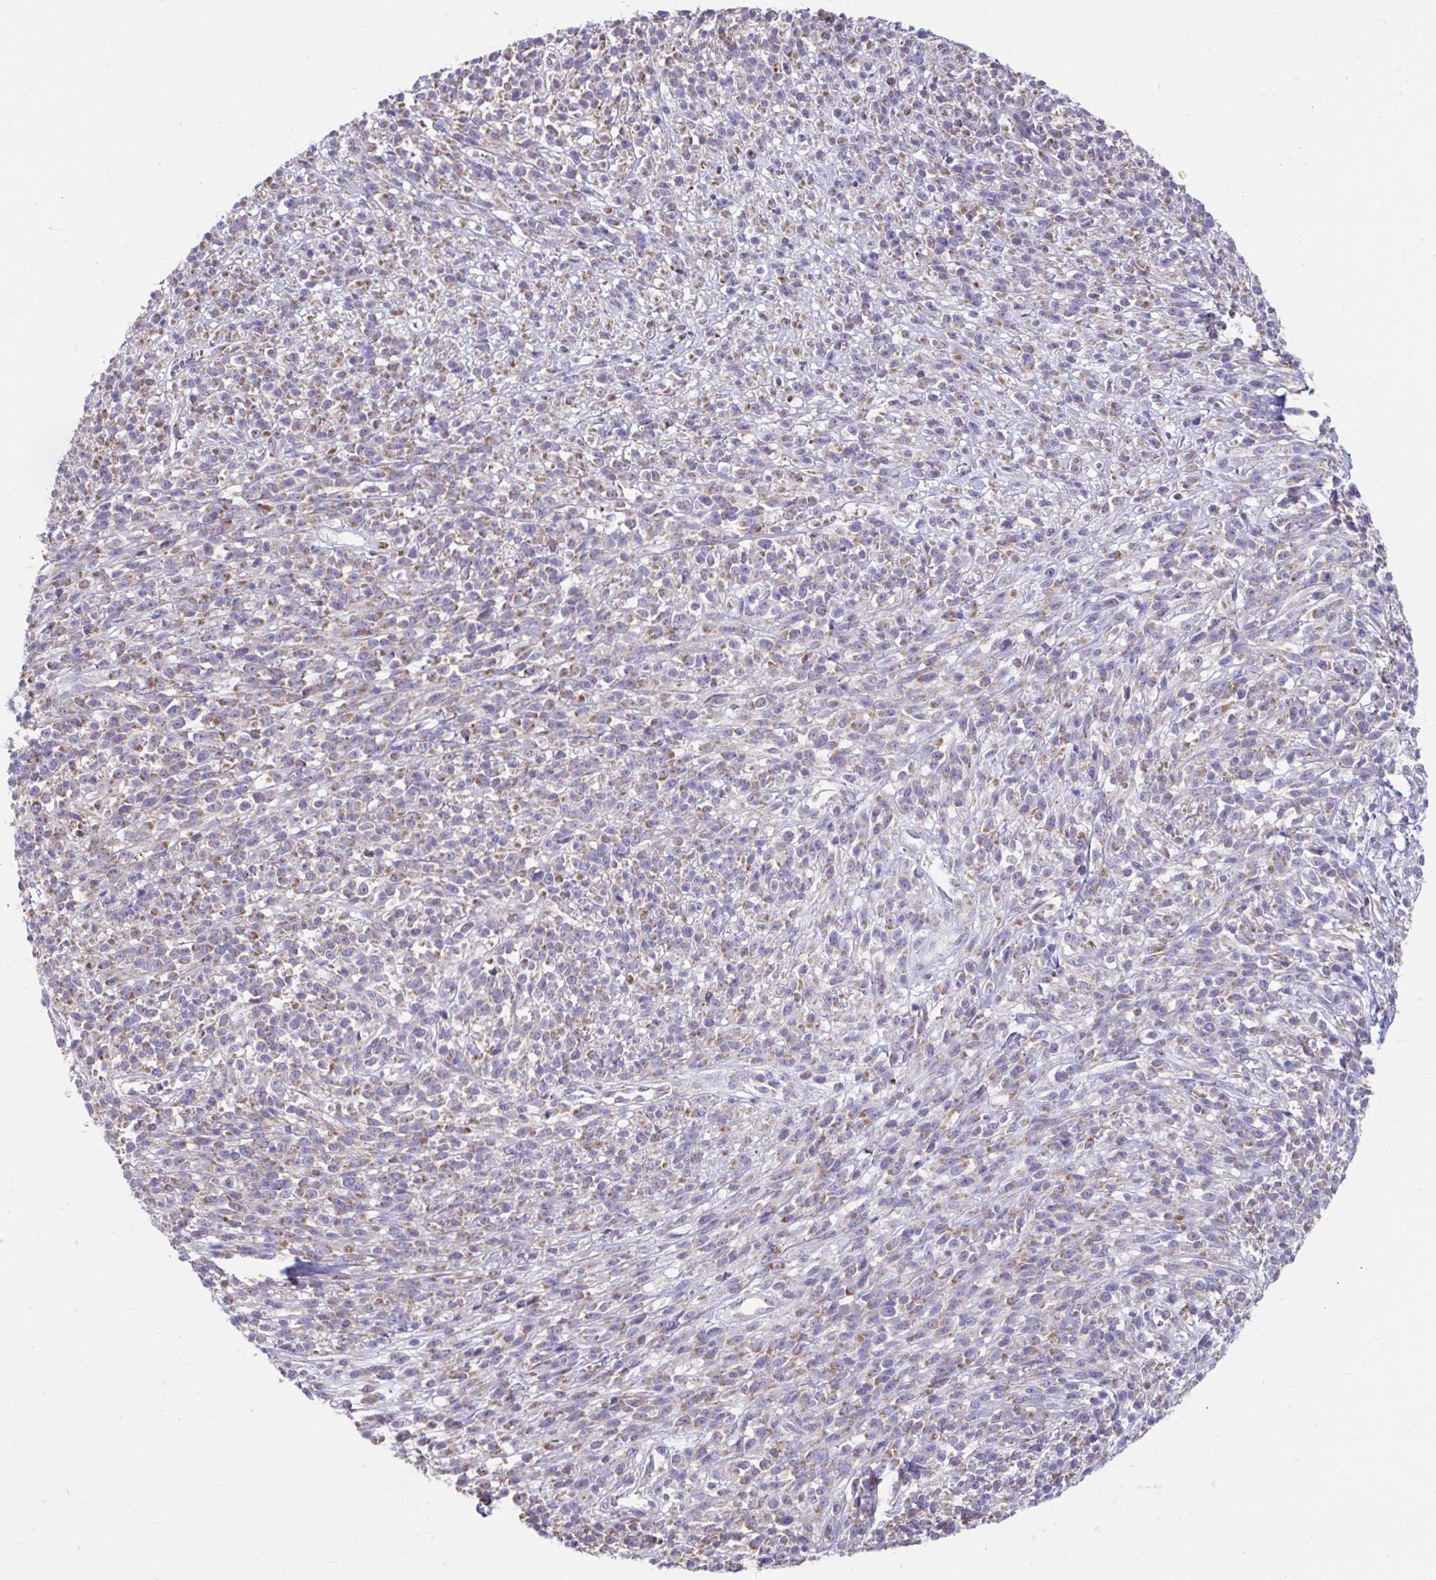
{"staining": {"intensity": "moderate", "quantity": "25%-75%", "location": "cytoplasmic/membranous"}, "tissue": "melanoma", "cell_type": "Tumor cells", "image_type": "cancer", "snomed": [{"axis": "morphology", "description": "Malignant melanoma, NOS"}, {"axis": "topography", "description": "Skin"}, {"axis": "topography", "description": "Skin of trunk"}], "caption": "Tumor cells display medium levels of moderate cytoplasmic/membranous expression in approximately 25%-75% of cells in melanoma.", "gene": "LINGO4", "patient": {"sex": "male", "age": 74}}